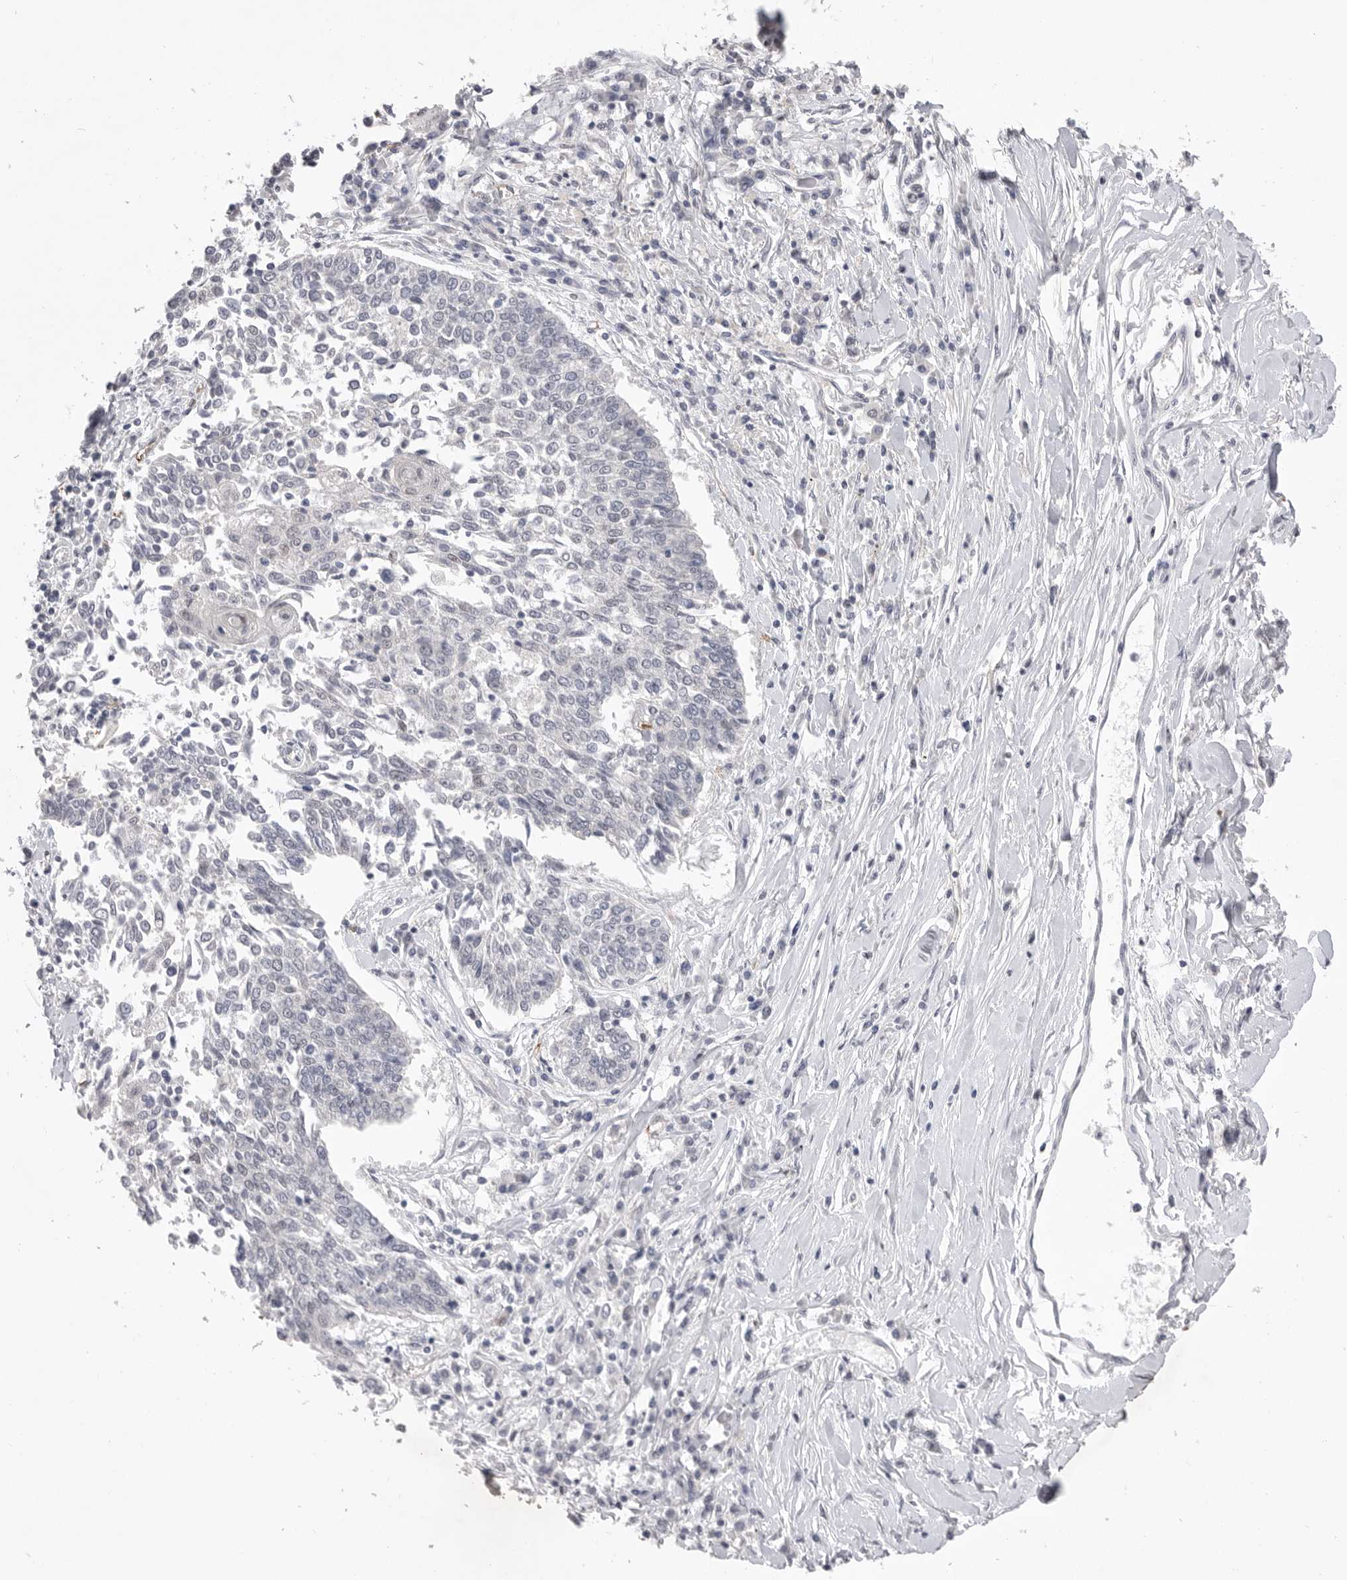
{"staining": {"intensity": "negative", "quantity": "none", "location": "none"}, "tissue": "lung cancer", "cell_type": "Tumor cells", "image_type": "cancer", "snomed": [{"axis": "morphology", "description": "Normal tissue, NOS"}, {"axis": "morphology", "description": "Squamous cell carcinoma, NOS"}, {"axis": "topography", "description": "Cartilage tissue"}, {"axis": "topography", "description": "Bronchus"}, {"axis": "topography", "description": "Lung"}, {"axis": "topography", "description": "Peripheral nerve tissue"}], "caption": "Lung cancer was stained to show a protein in brown. There is no significant positivity in tumor cells.", "gene": "ZBTB7B", "patient": {"sex": "female", "age": 49}}